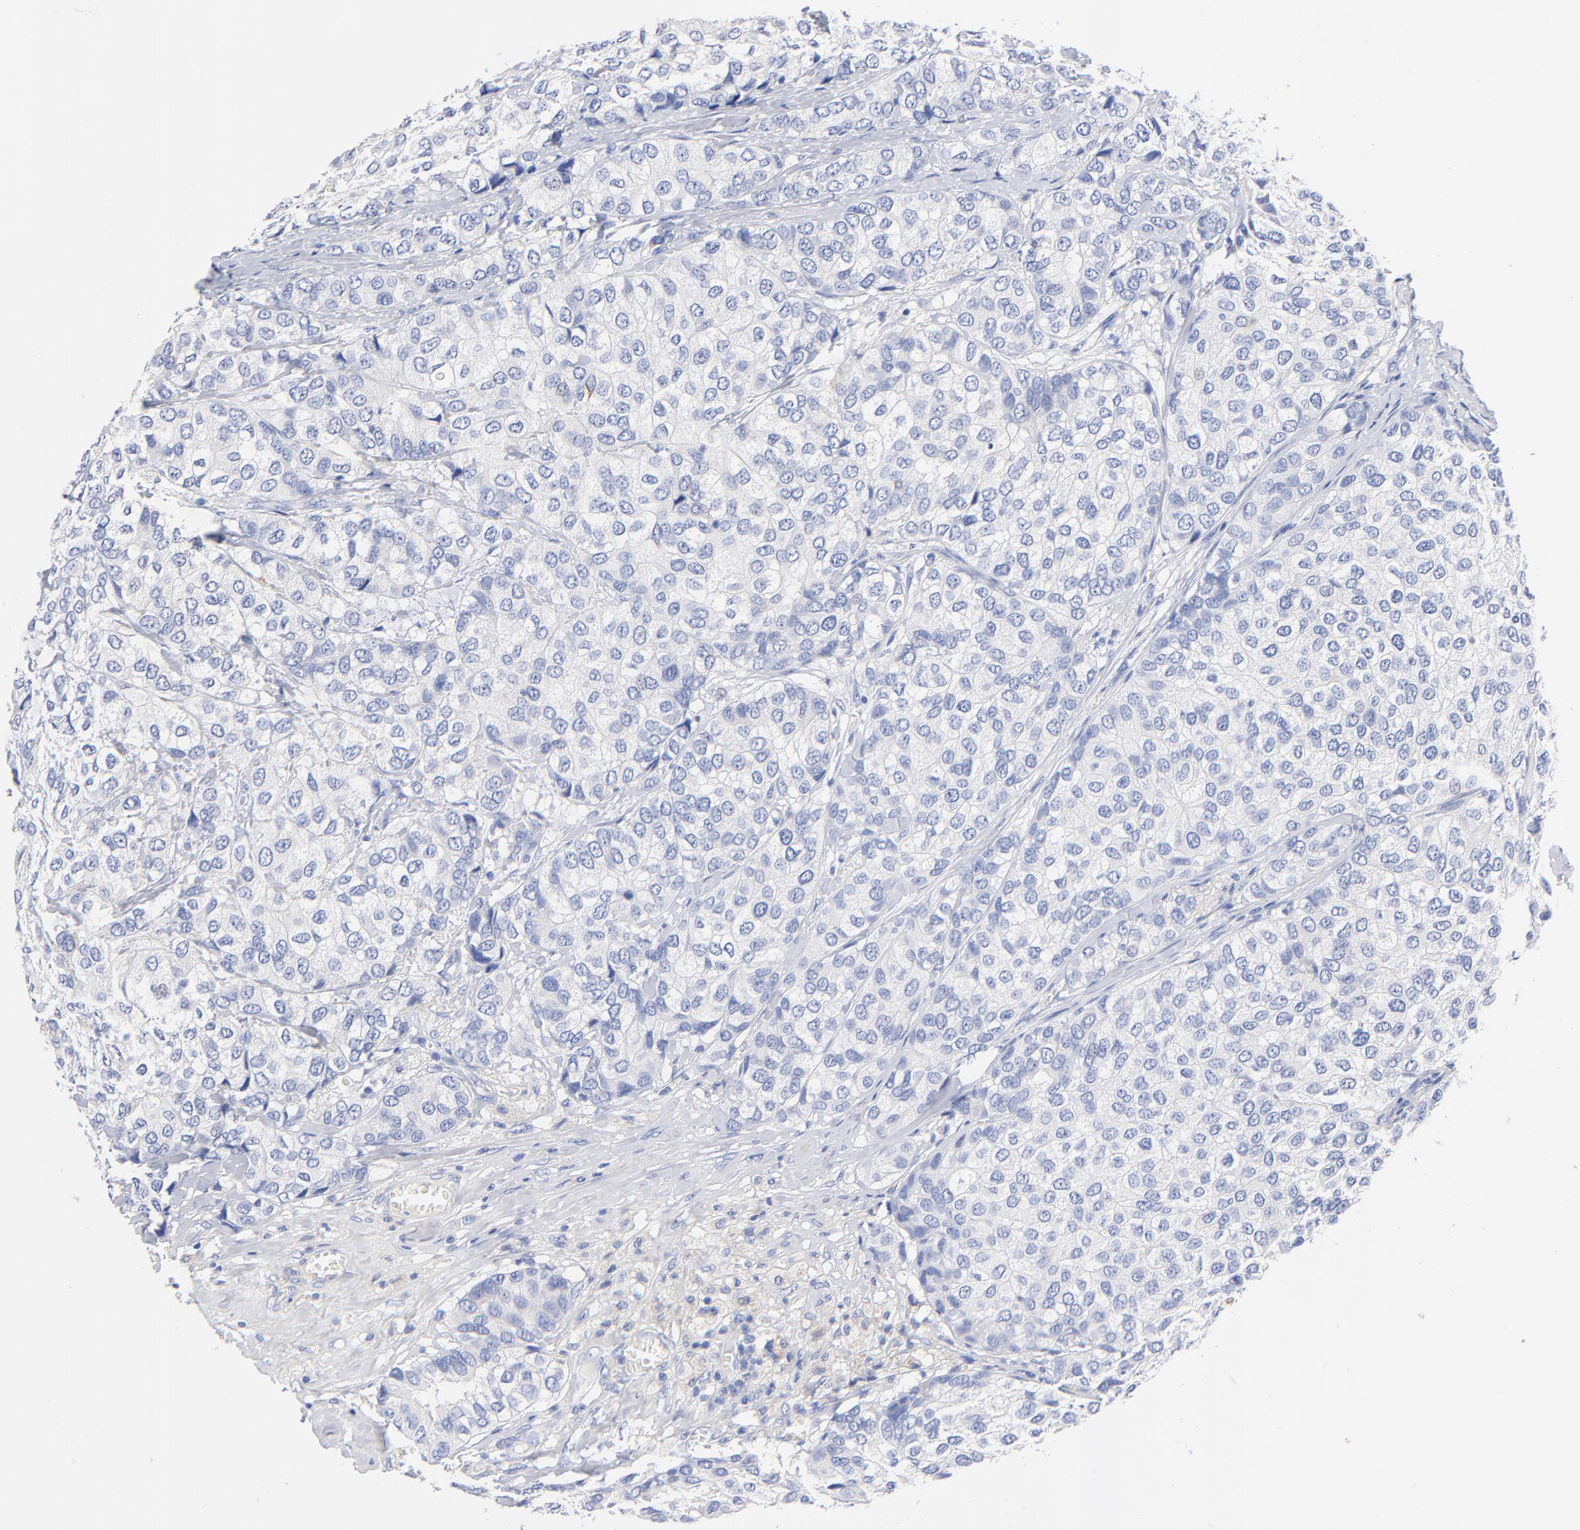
{"staining": {"intensity": "negative", "quantity": "none", "location": "none"}, "tissue": "breast cancer", "cell_type": "Tumor cells", "image_type": "cancer", "snomed": [{"axis": "morphology", "description": "Duct carcinoma"}, {"axis": "topography", "description": "Breast"}], "caption": "Immunohistochemistry (IHC) histopathology image of neoplastic tissue: human breast cancer stained with DAB (3,3'-diaminobenzidine) exhibits no significant protein expression in tumor cells. (DAB (3,3'-diaminobenzidine) immunohistochemistry (IHC) visualized using brightfield microscopy, high magnification).", "gene": "FBXO10", "patient": {"sex": "female", "age": 68}}